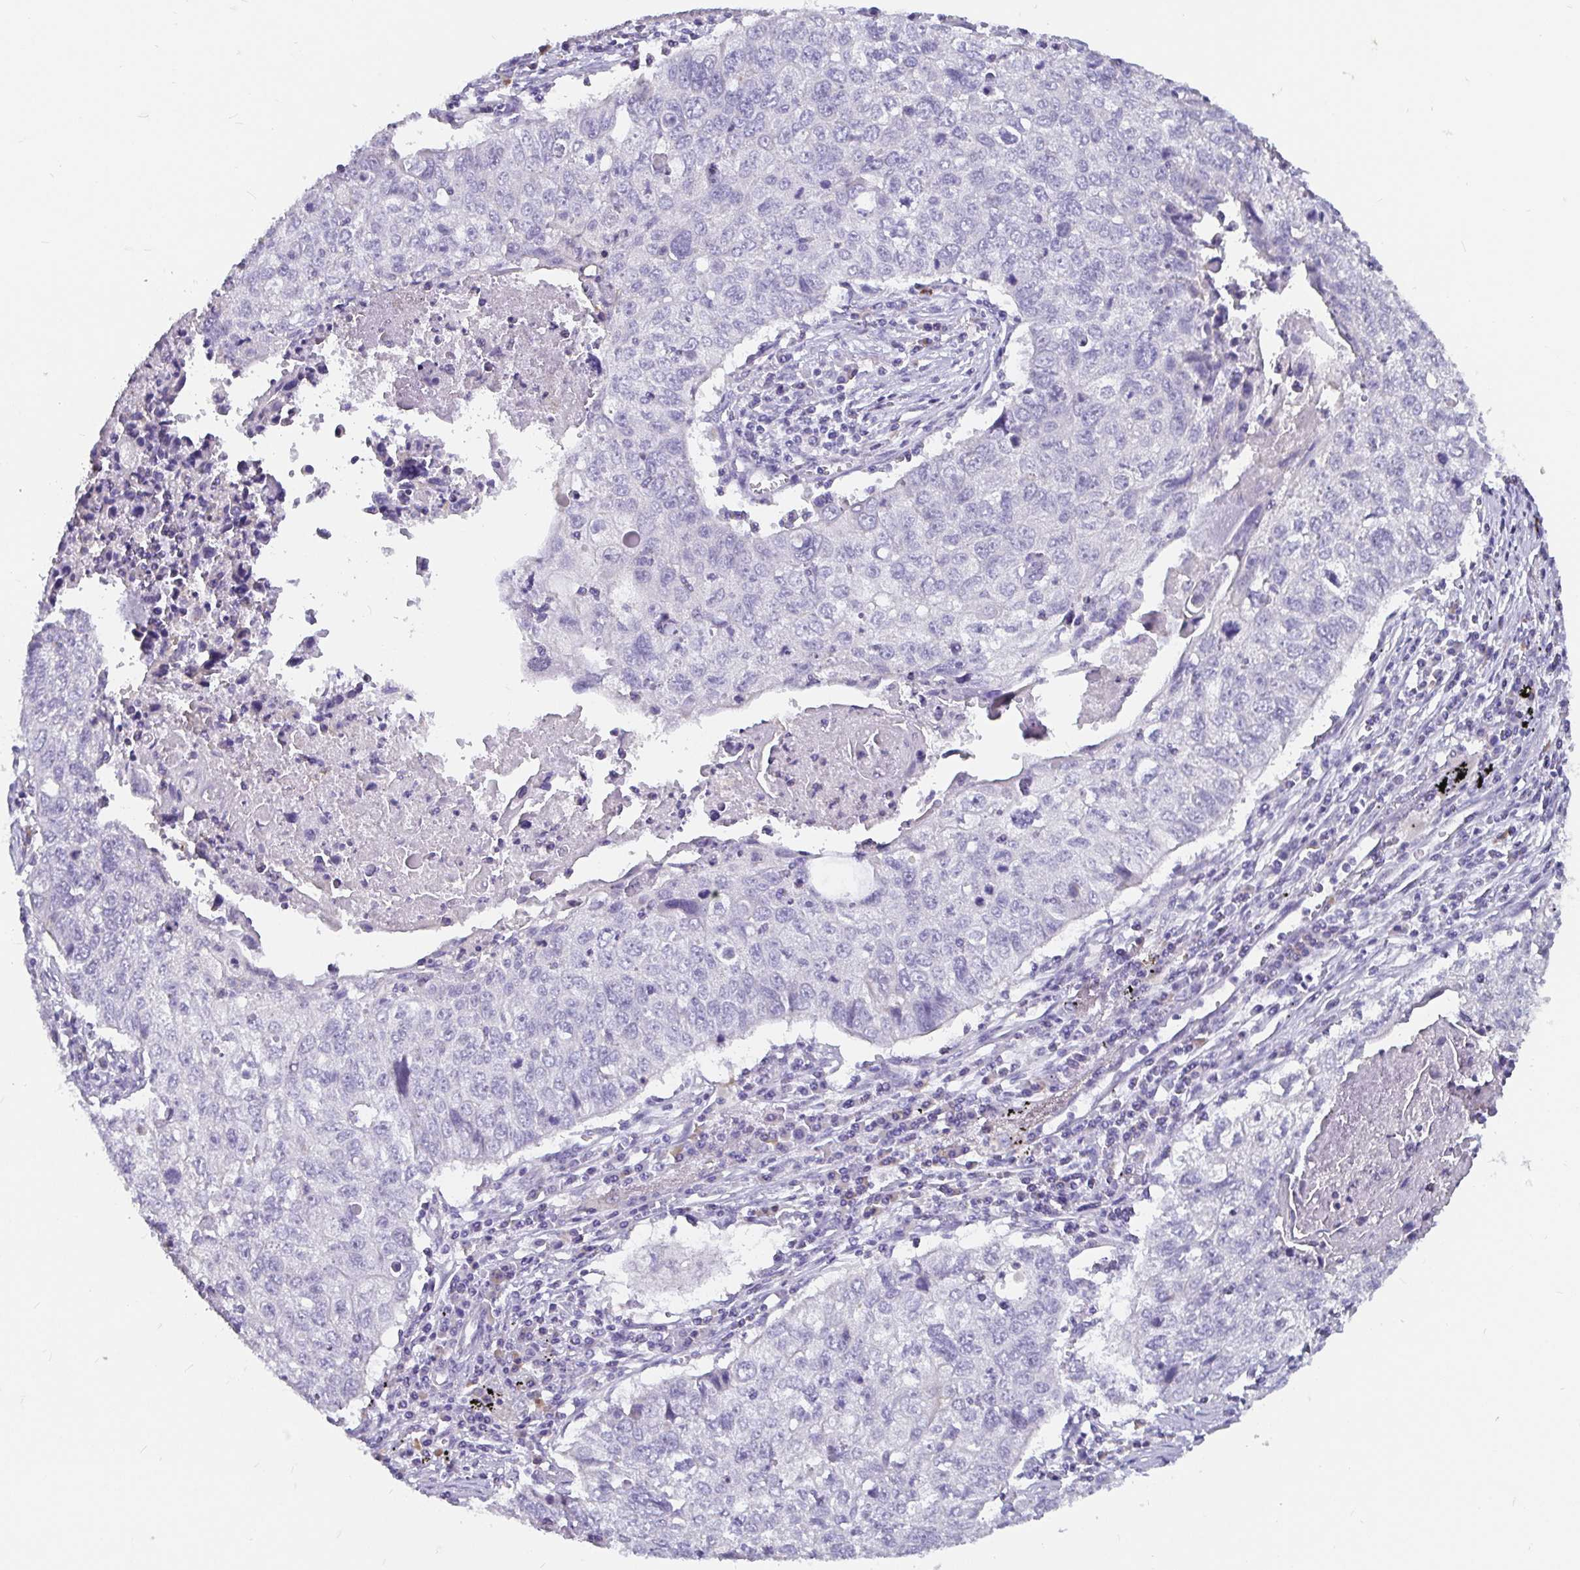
{"staining": {"intensity": "negative", "quantity": "none", "location": "none"}, "tissue": "lung cancer", "cell_type": "Tumor cells", "image_type": "cancer", "snomed": [{"axis": "morphology", "description": "Normal morphology"}, {"axis": "morphology", "description": "Aneuploidy"}, {"axis": "morphology", "description": "Squamous cell carcinoma, NOS"}, {"axis": "topography", "description": "Lymph node"}, {"axis": "topography", "description": "Lung"}], "caption": "Immunohistochemical staining of lung cancer reveals no significant staining in tumor cells. (DAB immunohistochemistry visualized using brightfield microscopy, high magnification).", "gene": "ADAMTS6", "patient": {"sex": "female", "age": 76}}